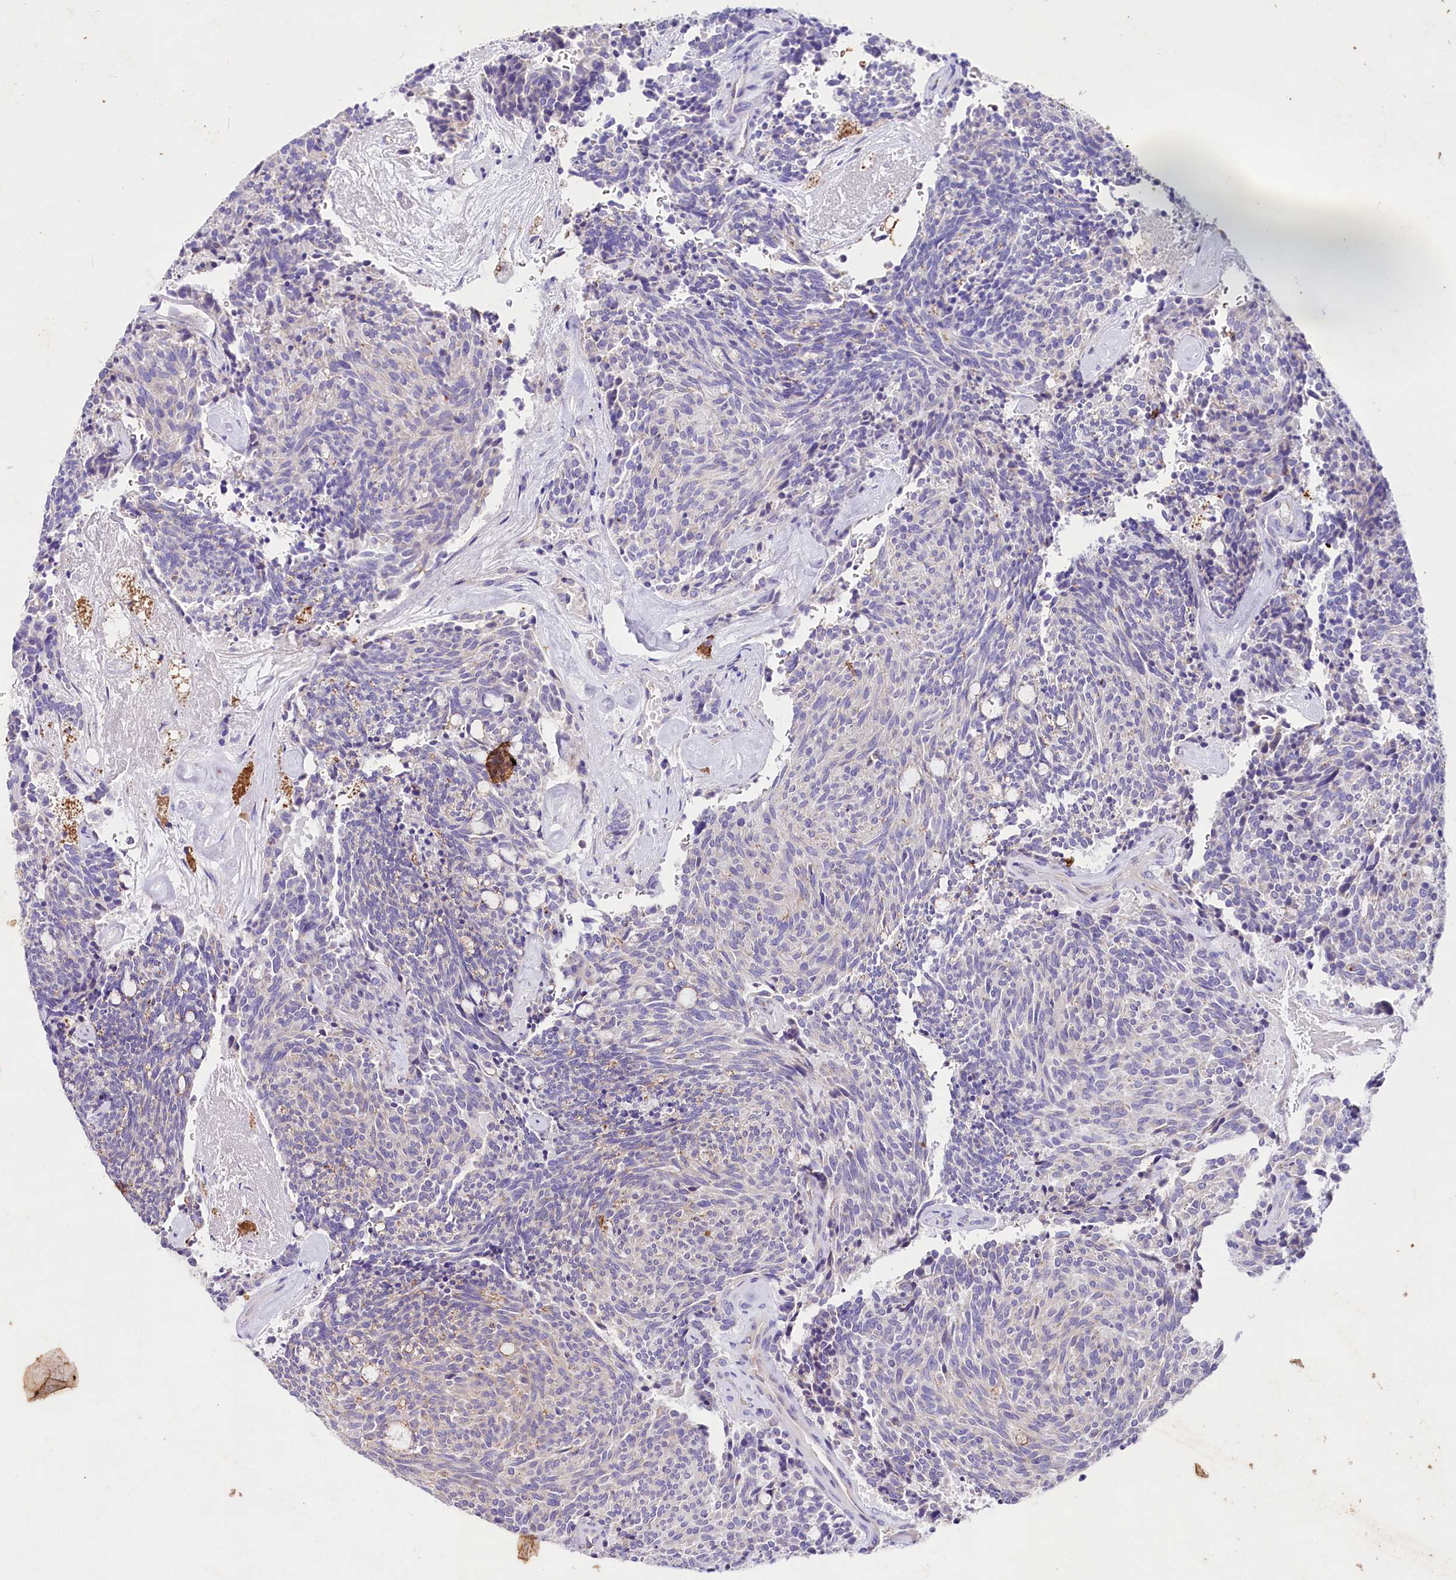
{"staining": {"intensity": "negative", "quantity": "none", "location": "none"}, "tissue": "carcinoid", "cell_type": "Tumor cells", "image_type": "cancer", "snomed": [{"axis": "morphology", "description": "Carcinoid, malignant, NOS"}, {"axis": "topography", "description": "Pancreas"}], "caption": "An IHC image of carcinoid is shown. There is no staining in tumor cells of carcinoid.", "gene": "SACM1L", "patient": {"sex": "female", "age": 54}}